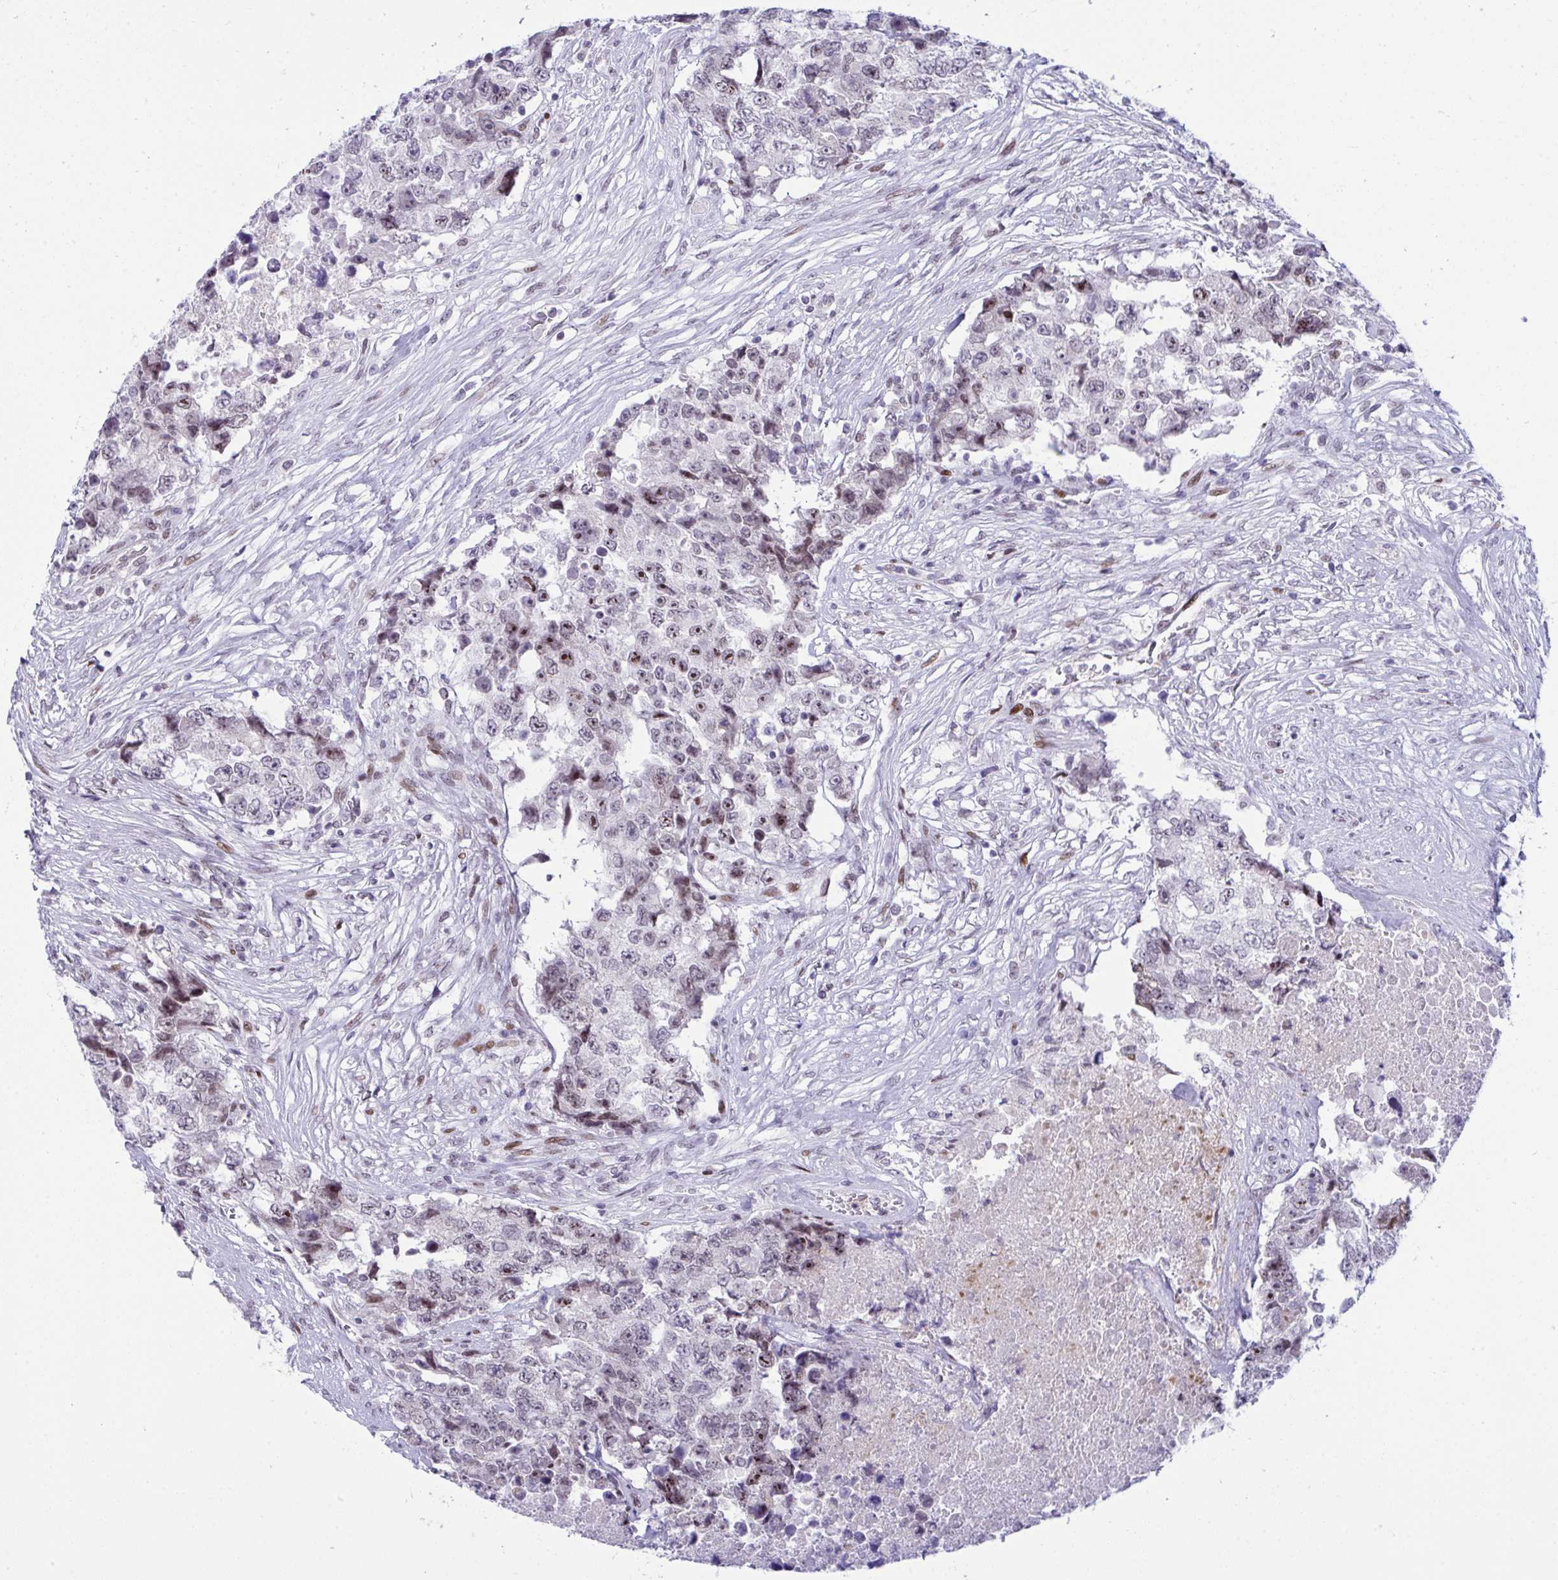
{"staining": {"intensity": "moderate", "quantity": "25%-75%", "location": "nuclear"}, "tissue": "testis cancer", "cell_type": "Tumor cells", "image_type": "cancer", "snomed": [{"axis": "morphology", "description": "Carcinoma, Embryonal, NOS"}, {"axis": "topography", "description": "Testis"}], "caption": "Testis cancer stained for a protein displays moderate nuclear positivity in tumor cells.", "gene": "ZFHX3", "patient": {"sex": "male", "age": 24}}